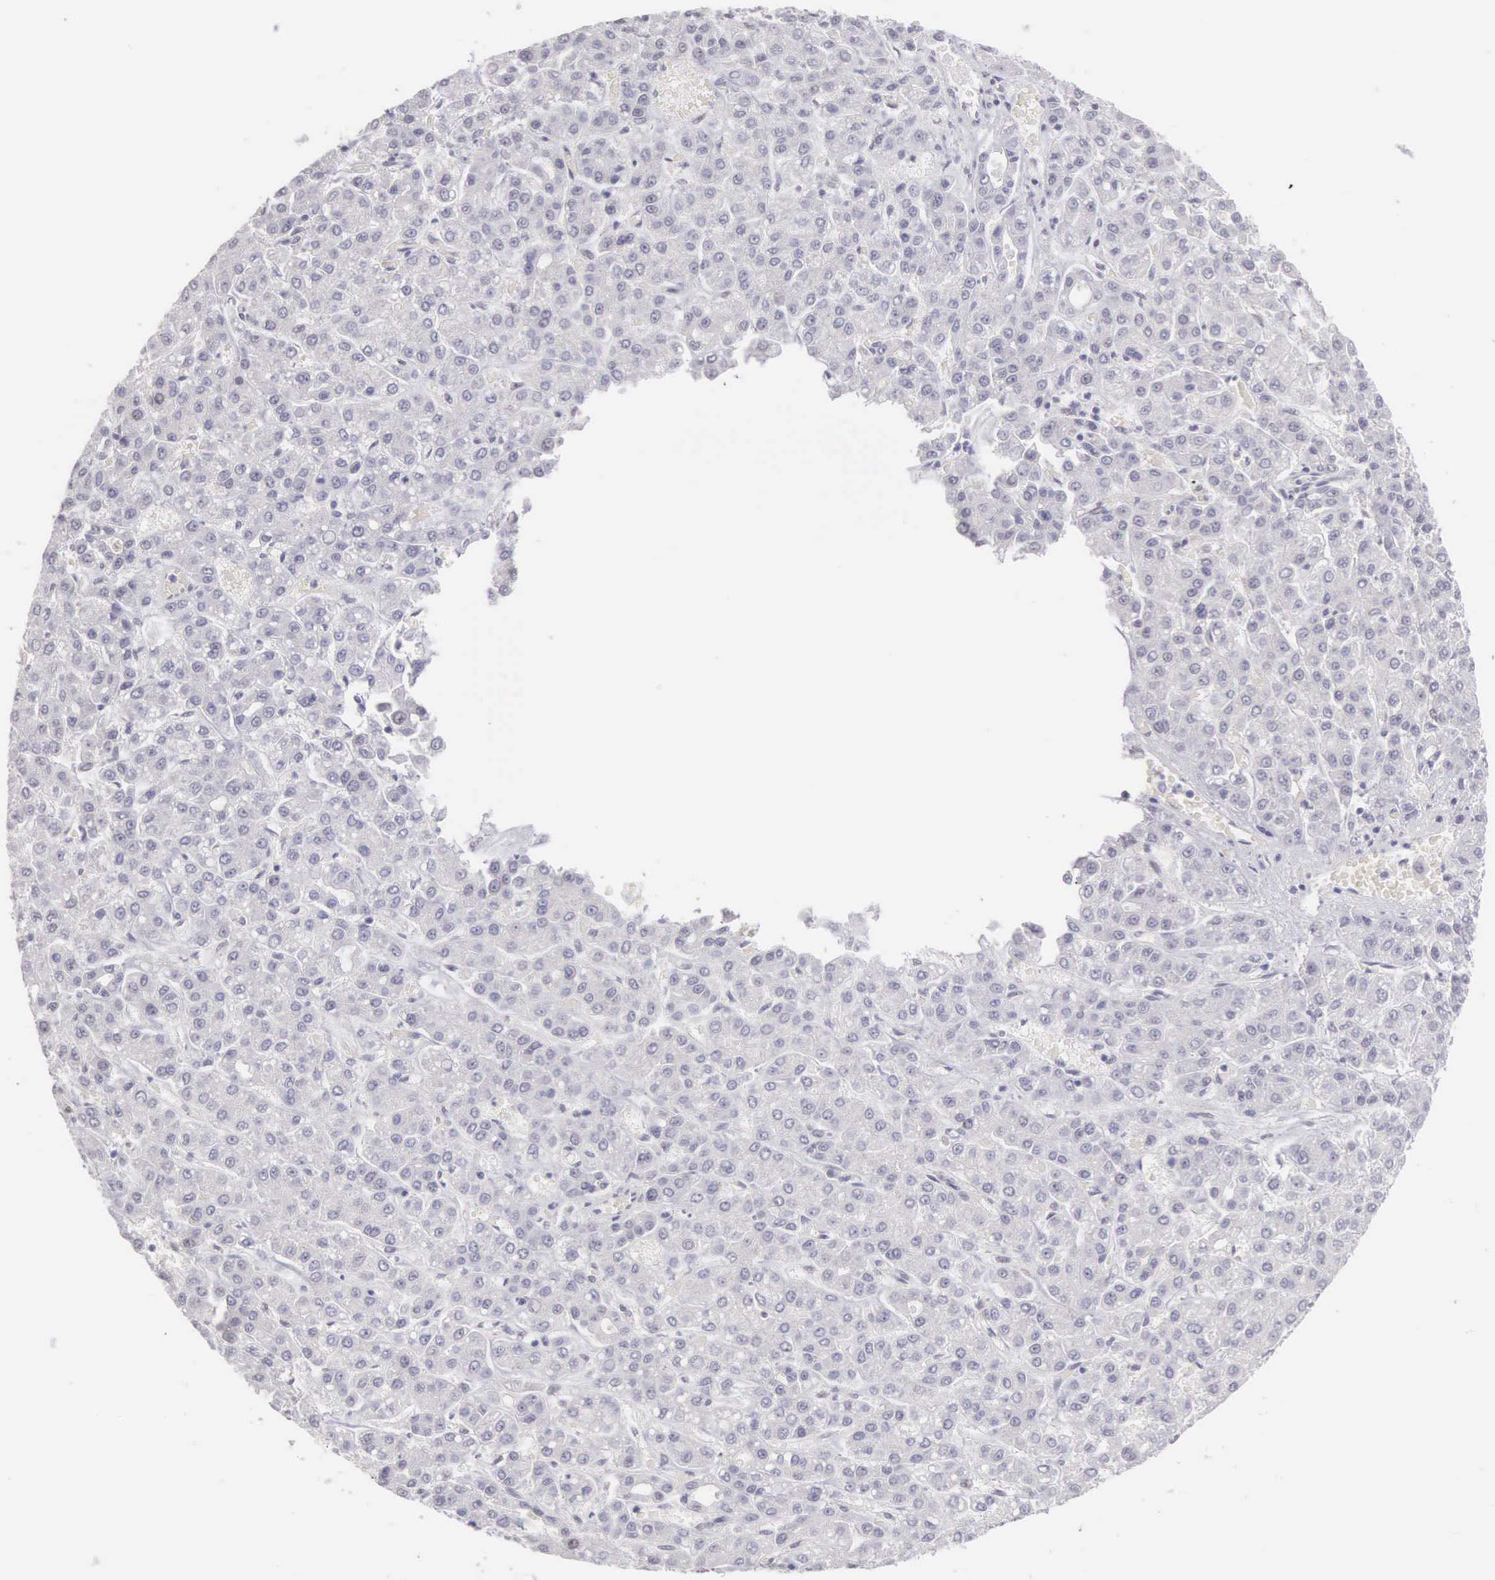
{"staining": {"intensity": "negative", "quantity": "none", "location": "none"}, "tissue": "liver cancer", "cell_type": "Tumor cells", "image_type": "cancer", "snomed": [{"axis": "morphology", "description": "Carcinoma, Hepatocellular, NOS"}, {"axis": "topography", "description": "Liver"}], "caption": "This histopathology image is of liver cancer (hepatocellular carcinoma) stained with immunohistochemistry (IHC) to label a protein in brown with the nuclei are counter-stained blue. There is no positivity in tumor cells.", "gene": "UBA1", "patient": {"sex": "male", "age": 69}}